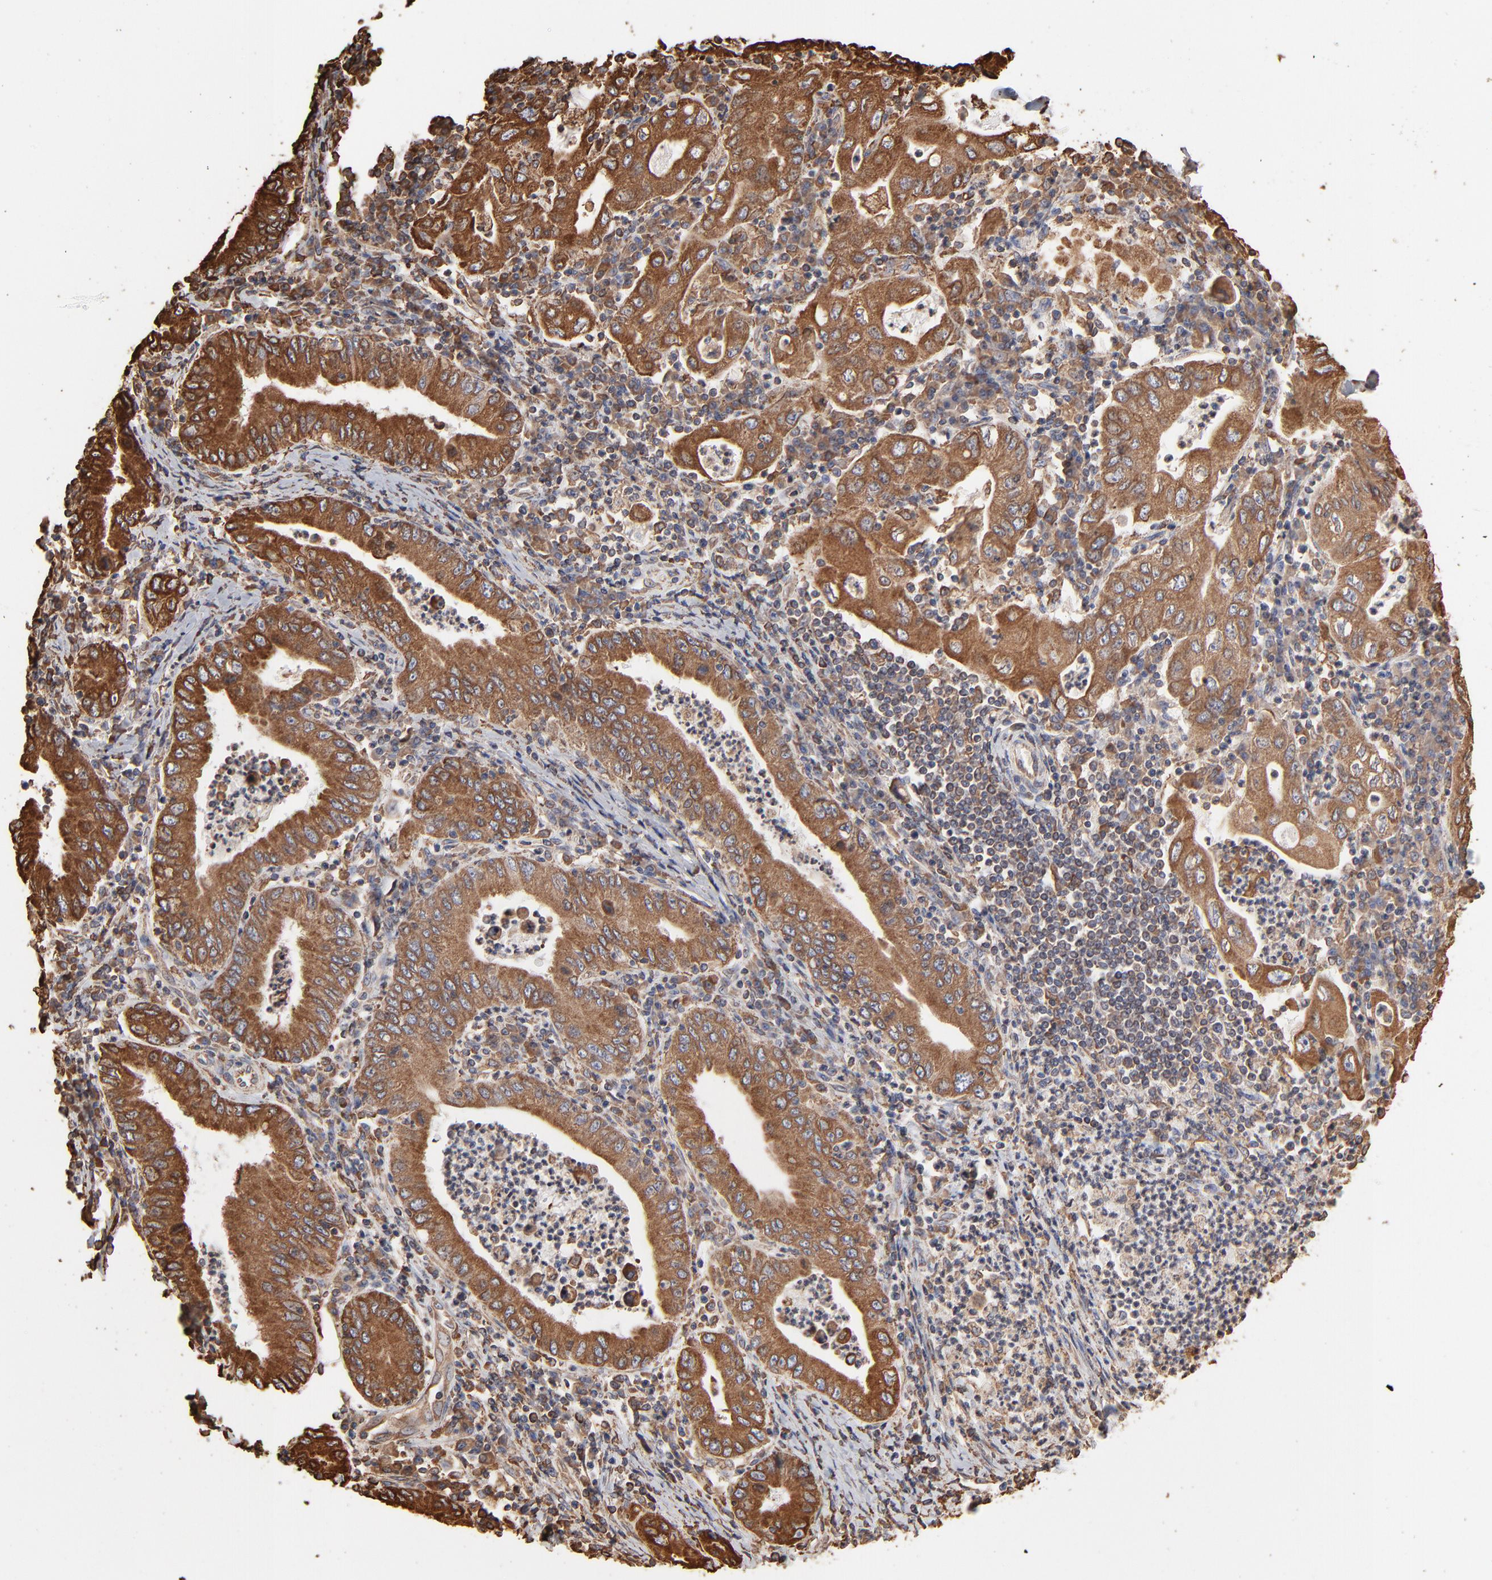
{"staining": {"intensity": "moderate", "quantity": ">75%", "location": "cytoplasmic/membranous"}, "tissue": "stomach cancer", "cell_type": "Tumor cells", "image_type": "cancer", "snomed": [{"axis": "morphology", "description": "Normal tissue, NOS"}, {"axis": "morphology", "description": "Adenocarcinoma, NOS"}, {"axis": "topography", "description": "Esophagus"}, {"axis": "topography", "description": "Stomach, upper"}, {"axis": "topography", "description": "Peripheral nerve tissue"}], "caption": "Protein expression analysis of human adenocarcinoma (stomach) reveals moderate cytoplasmic/membranous staining in approximately >75% of tumor cells.", "gene": "PDIA3", "patient": {"sex": "male", "age": 62}}